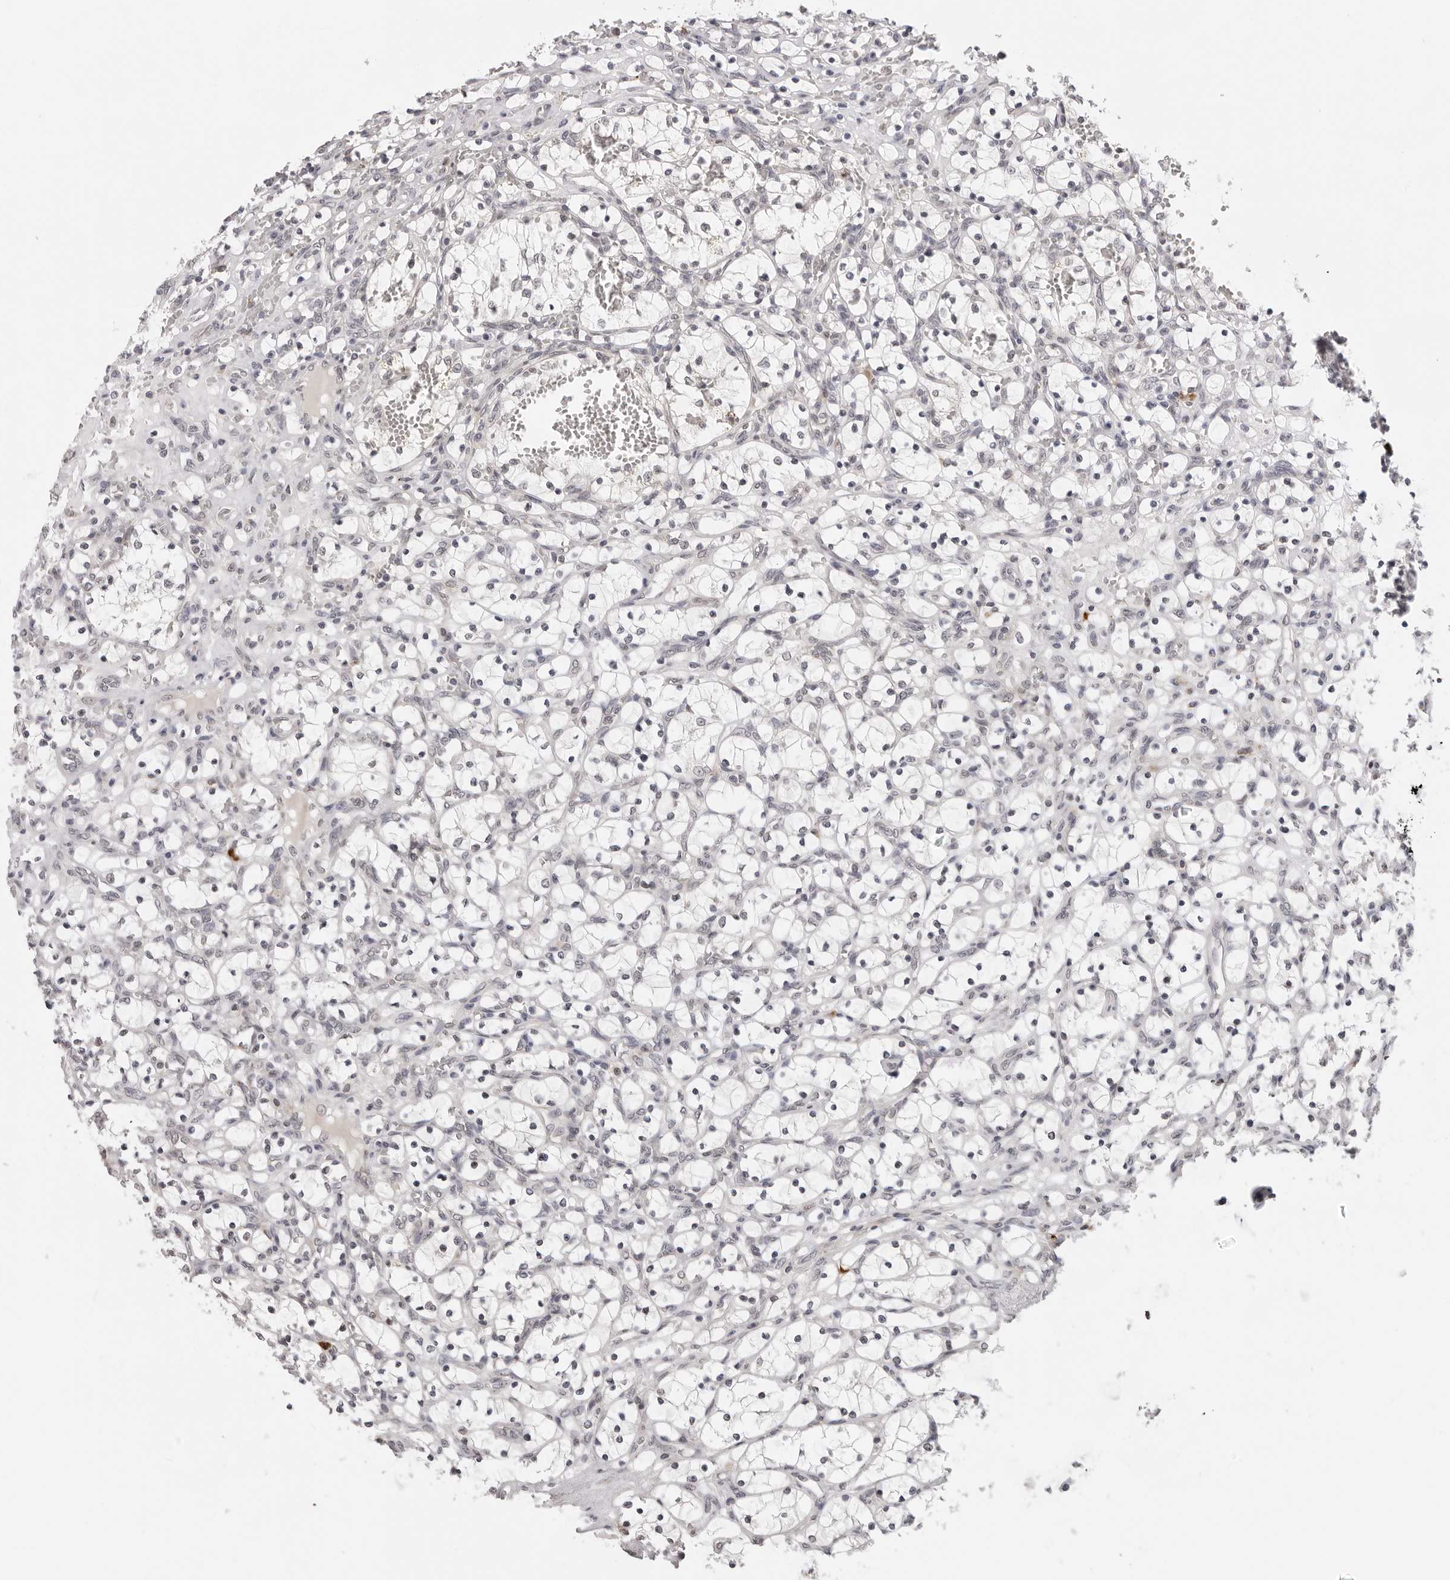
{"staining": {"intensity": "negative", "quantity": "none", "location": "none"}, "tissue": "renal cancer", "cell_type": "Tumor cells", "image_type": "cancer", "snomed": [{"axis": "morphology", "description": "Adenocarcinoma, NOS"}, {"axis": "topography", "description": "Kidney"}], "caption": "An immunohistochemistry micrograph of renal adenocarcinoma is shown. There is no staining in tumor cells of renal adenocarcinoma. (DAB immunohistochemistry (IHC) visualized using brightfield microscopy, high magnification).", "gene": "IL17RA", "patient": {"sex": "female", "age": 69}}